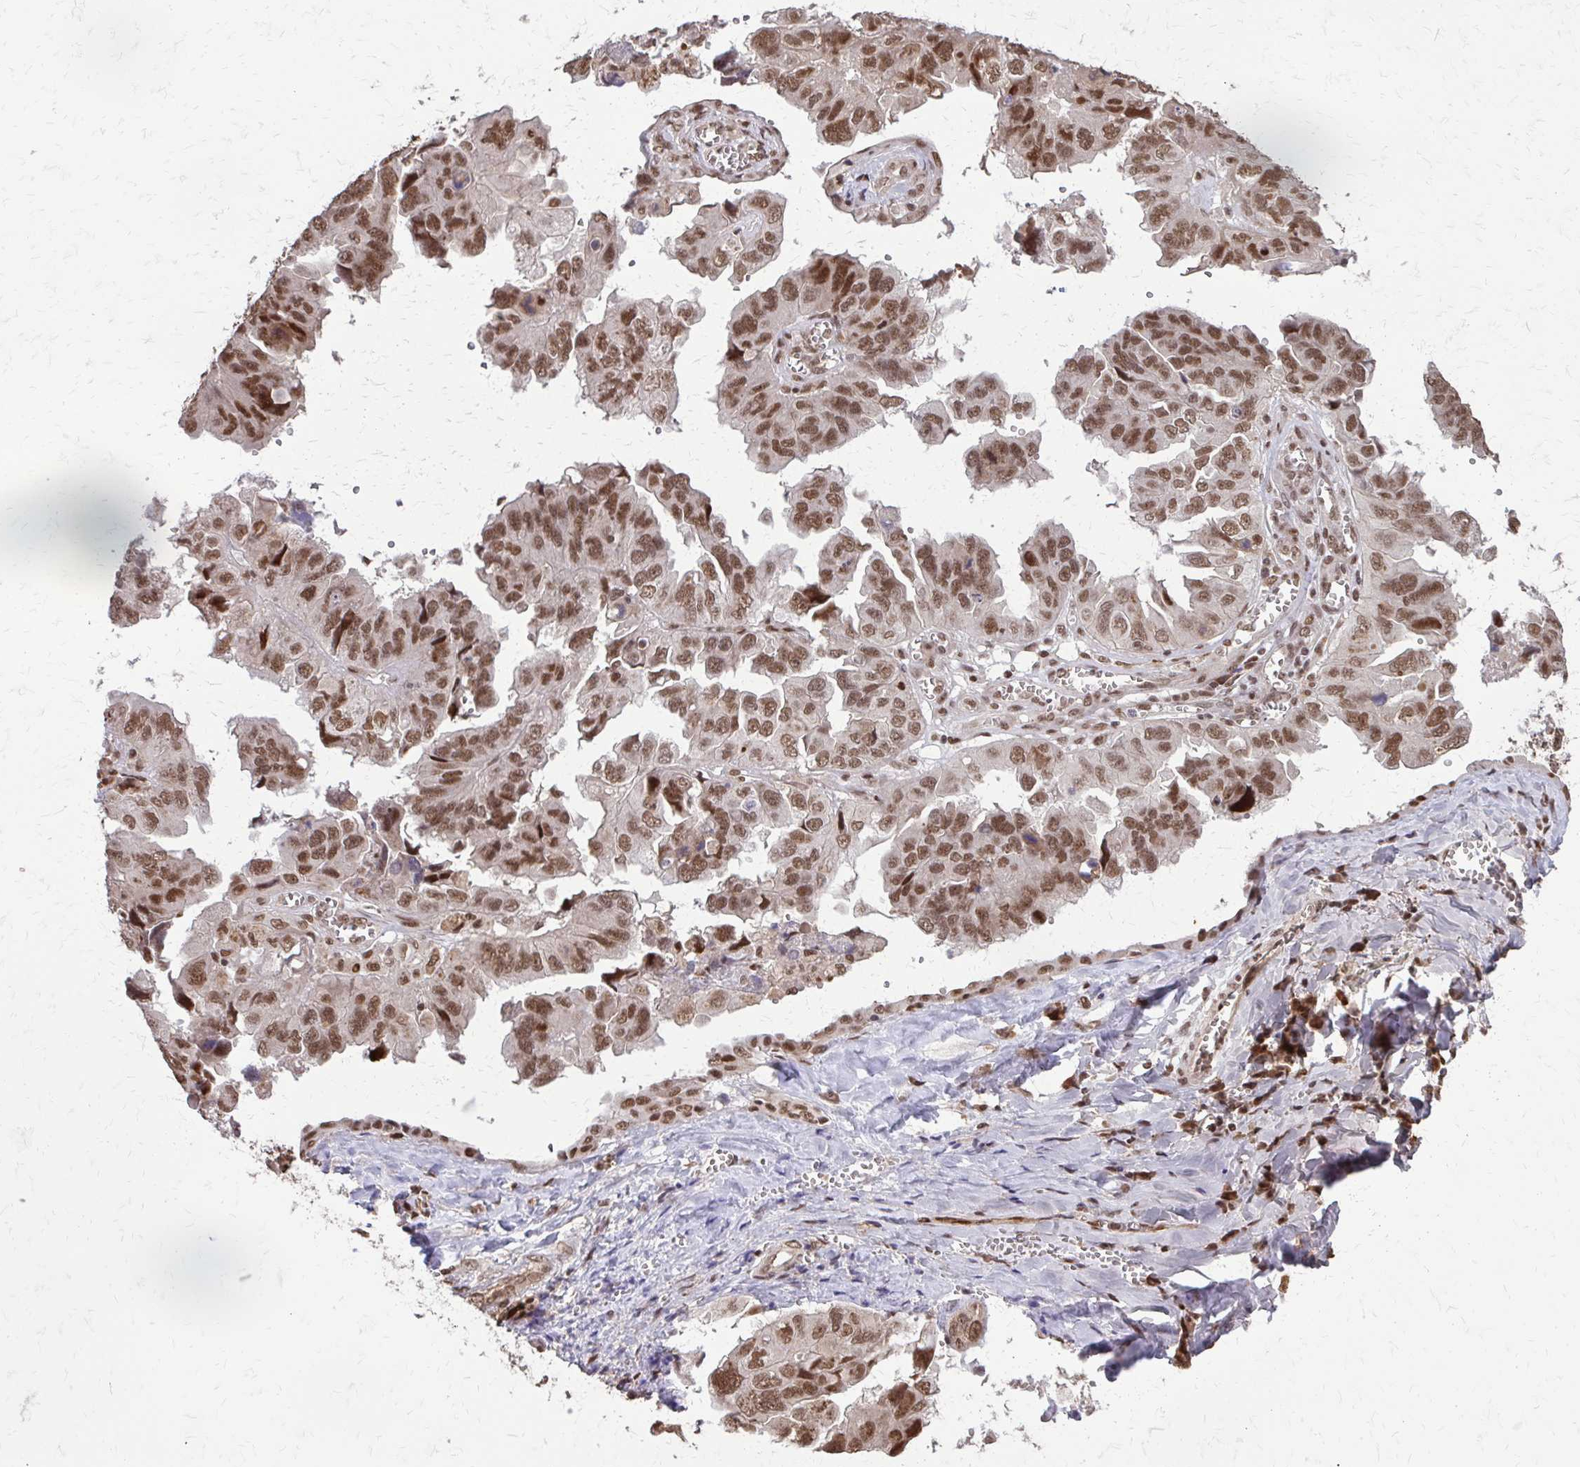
{"staining": {"intensity": "moderate", "quantity": ">75%", "location": "nuclear"}, "tissue": "ovarian cancer", "cell_type": "Tumor cells", "image_type": "cancer", "snomed": [{"axis": "morphology", "description": "Cystadenocarcinoma, serous, NOS"}, {"axis": "topography", "description": "Ovary"}], "caption": "Immunohistochemistry (DAB (3,3'-diaminobenzidine)) staining of human ovarian cancer (serous cystadenocarcinoma) reveals moderate nuclear protein expression in approximately >75% of tumor cells.", "gene": "SS18", "patient": {"sex": "female", "age": 79}}